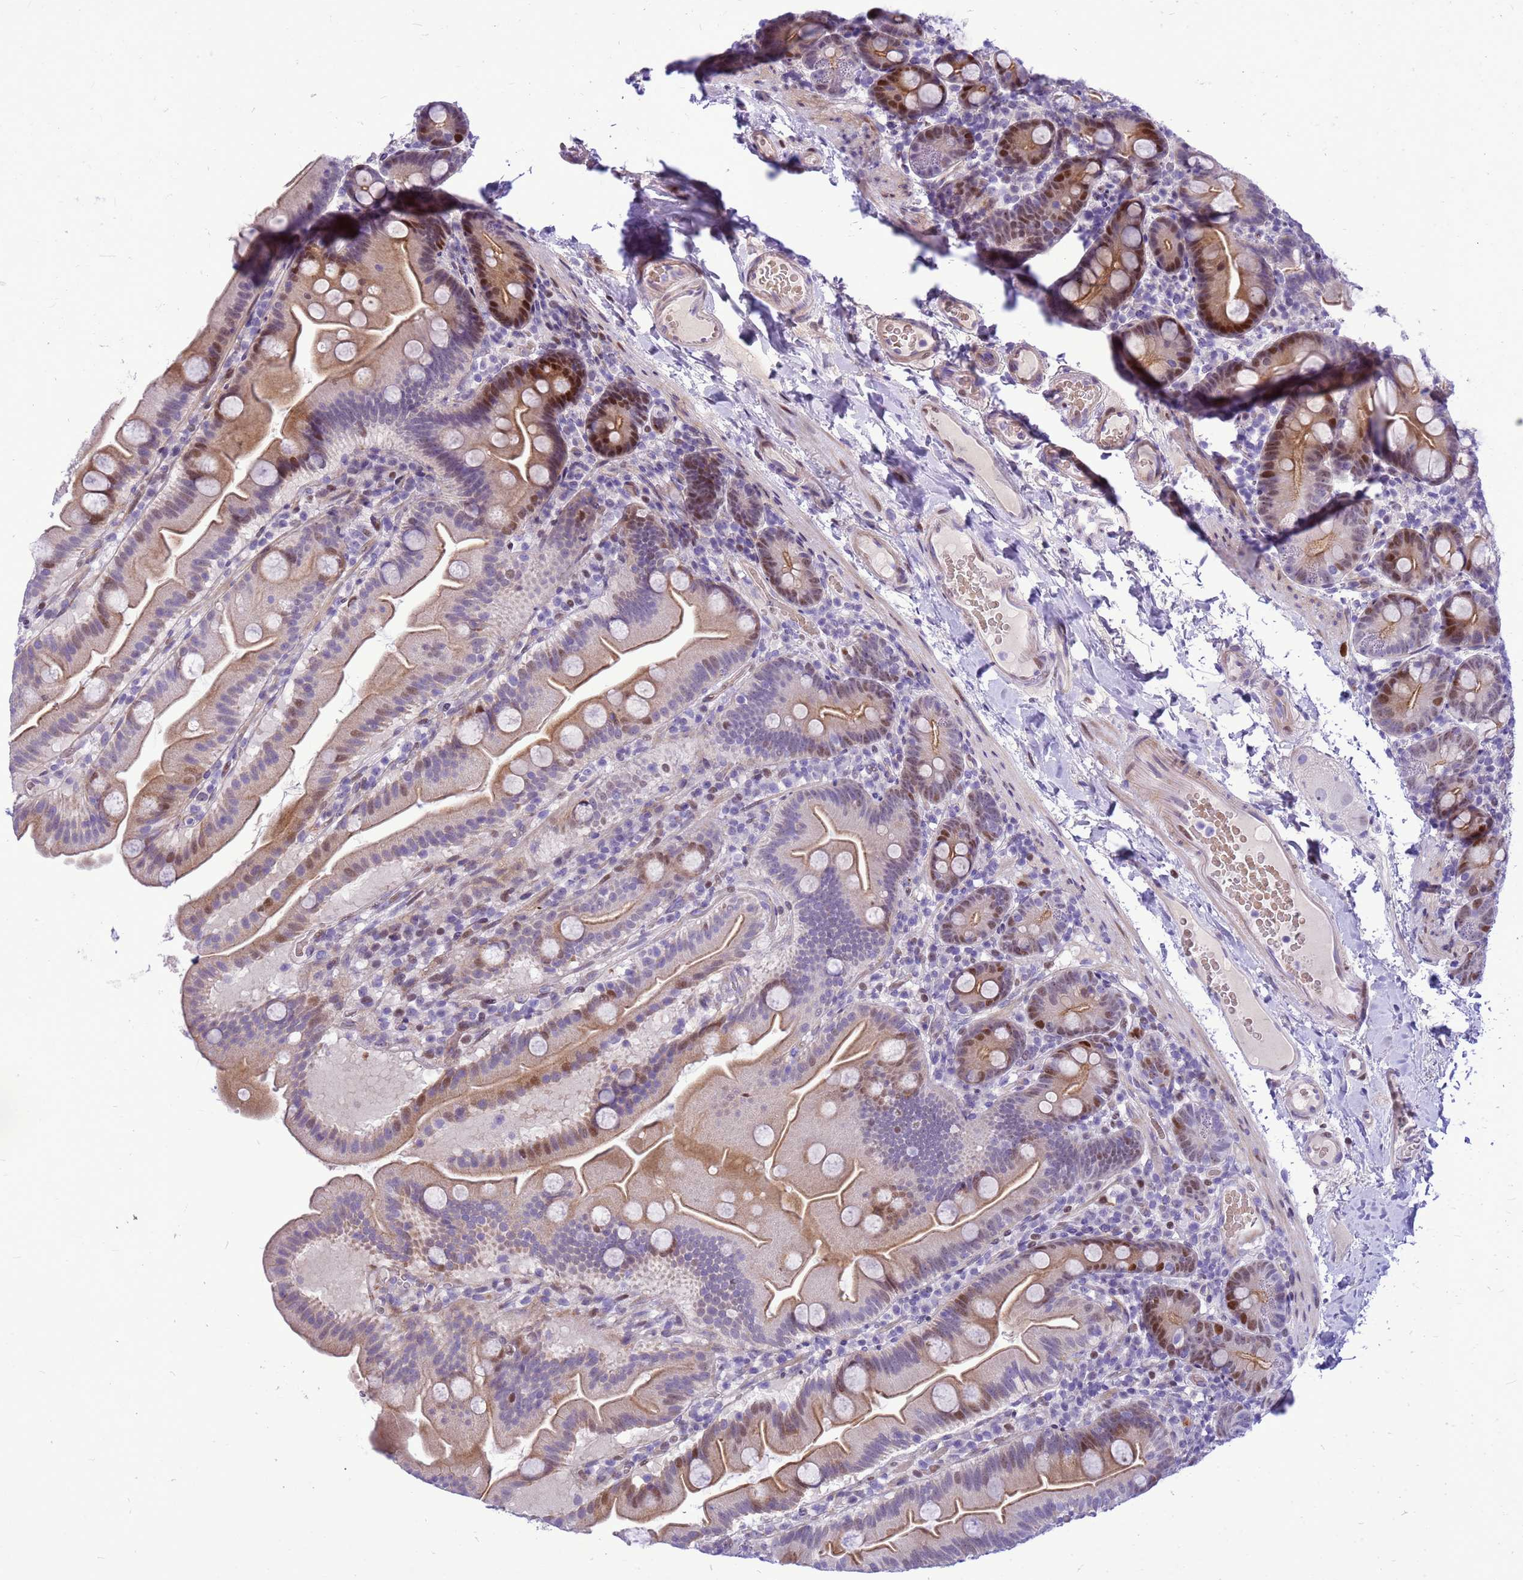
{"staining": {"intensity": "moderate", "quantity": ">75%", "location": "cytoplasmic/membranous,nuclear"}, "tissue": "small intestine", "cell_type": "Glandular cells", "image_type": "normal", "snomed": [{"axis": "morphology", "description": "Normal tissue, NOS"}, {"axis": "topography", "description": "Small intestine"}], "caption": "The micrograph demonstrates staining of normal small intestine, revealing moderate cytoplasmic/membranous,nuclear protein positivity (brown color) within glandular cells.", "gene": "ADAMTS7", "patient": {"sex": "female", "age": 68}}